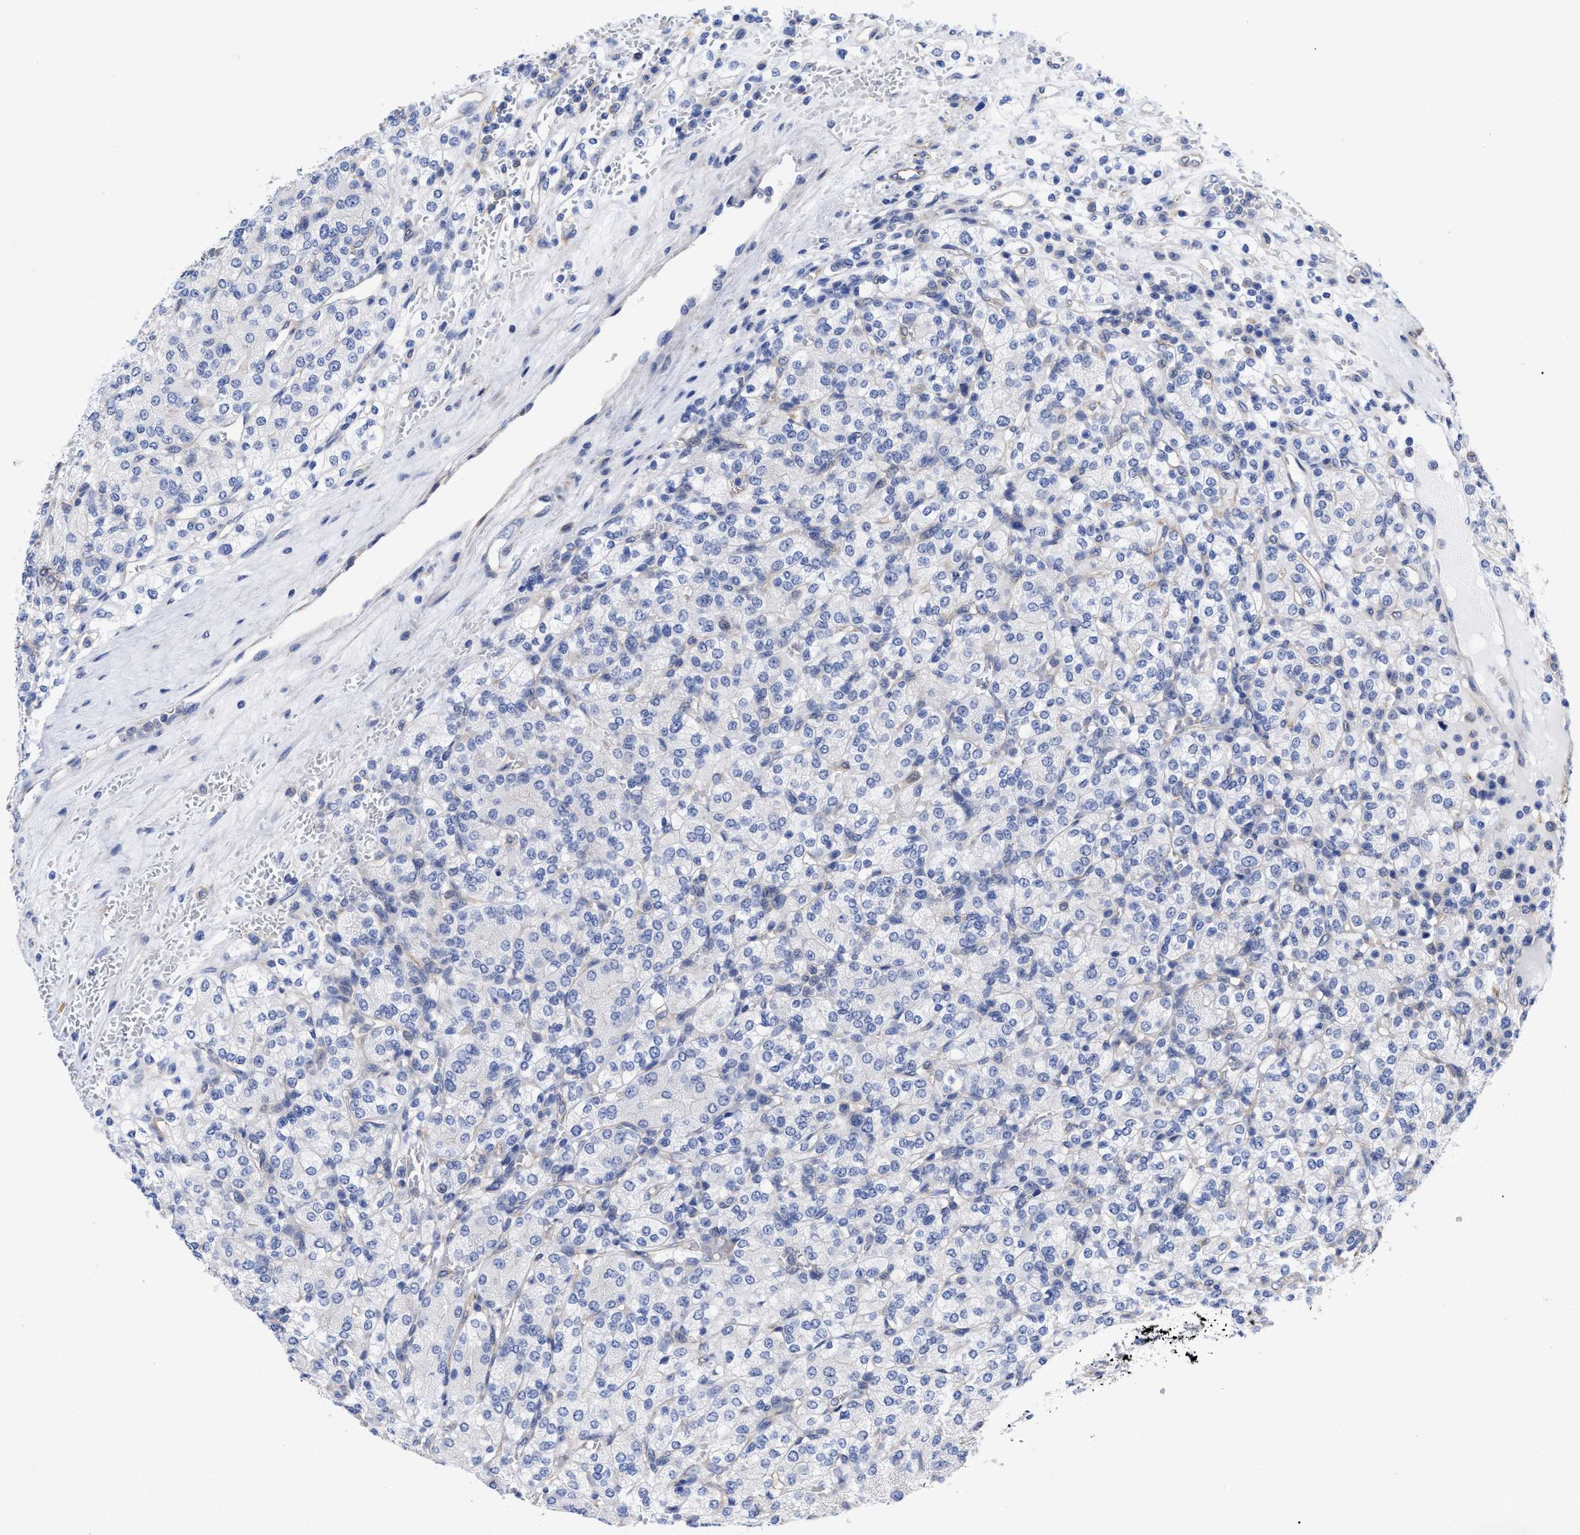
{"staining": {"intensity": "negative", "quantity": "none", "location": "none"}, "tissue": "renal cancer", "cell_type": "Tumor cells", "image_type": "cancer", "snomed": [{"axis": "morphology", "description": "Adenocarcinoma, NOS"}, {"axis": "topography", "description": "Kidney"}], "caption": "The IHC histopathology image has no significant positivity in tumor cells of renal adenocarcinoma tissue.", "gene": "IRAG2", "patient": {"sex": "male", "age": 77}}